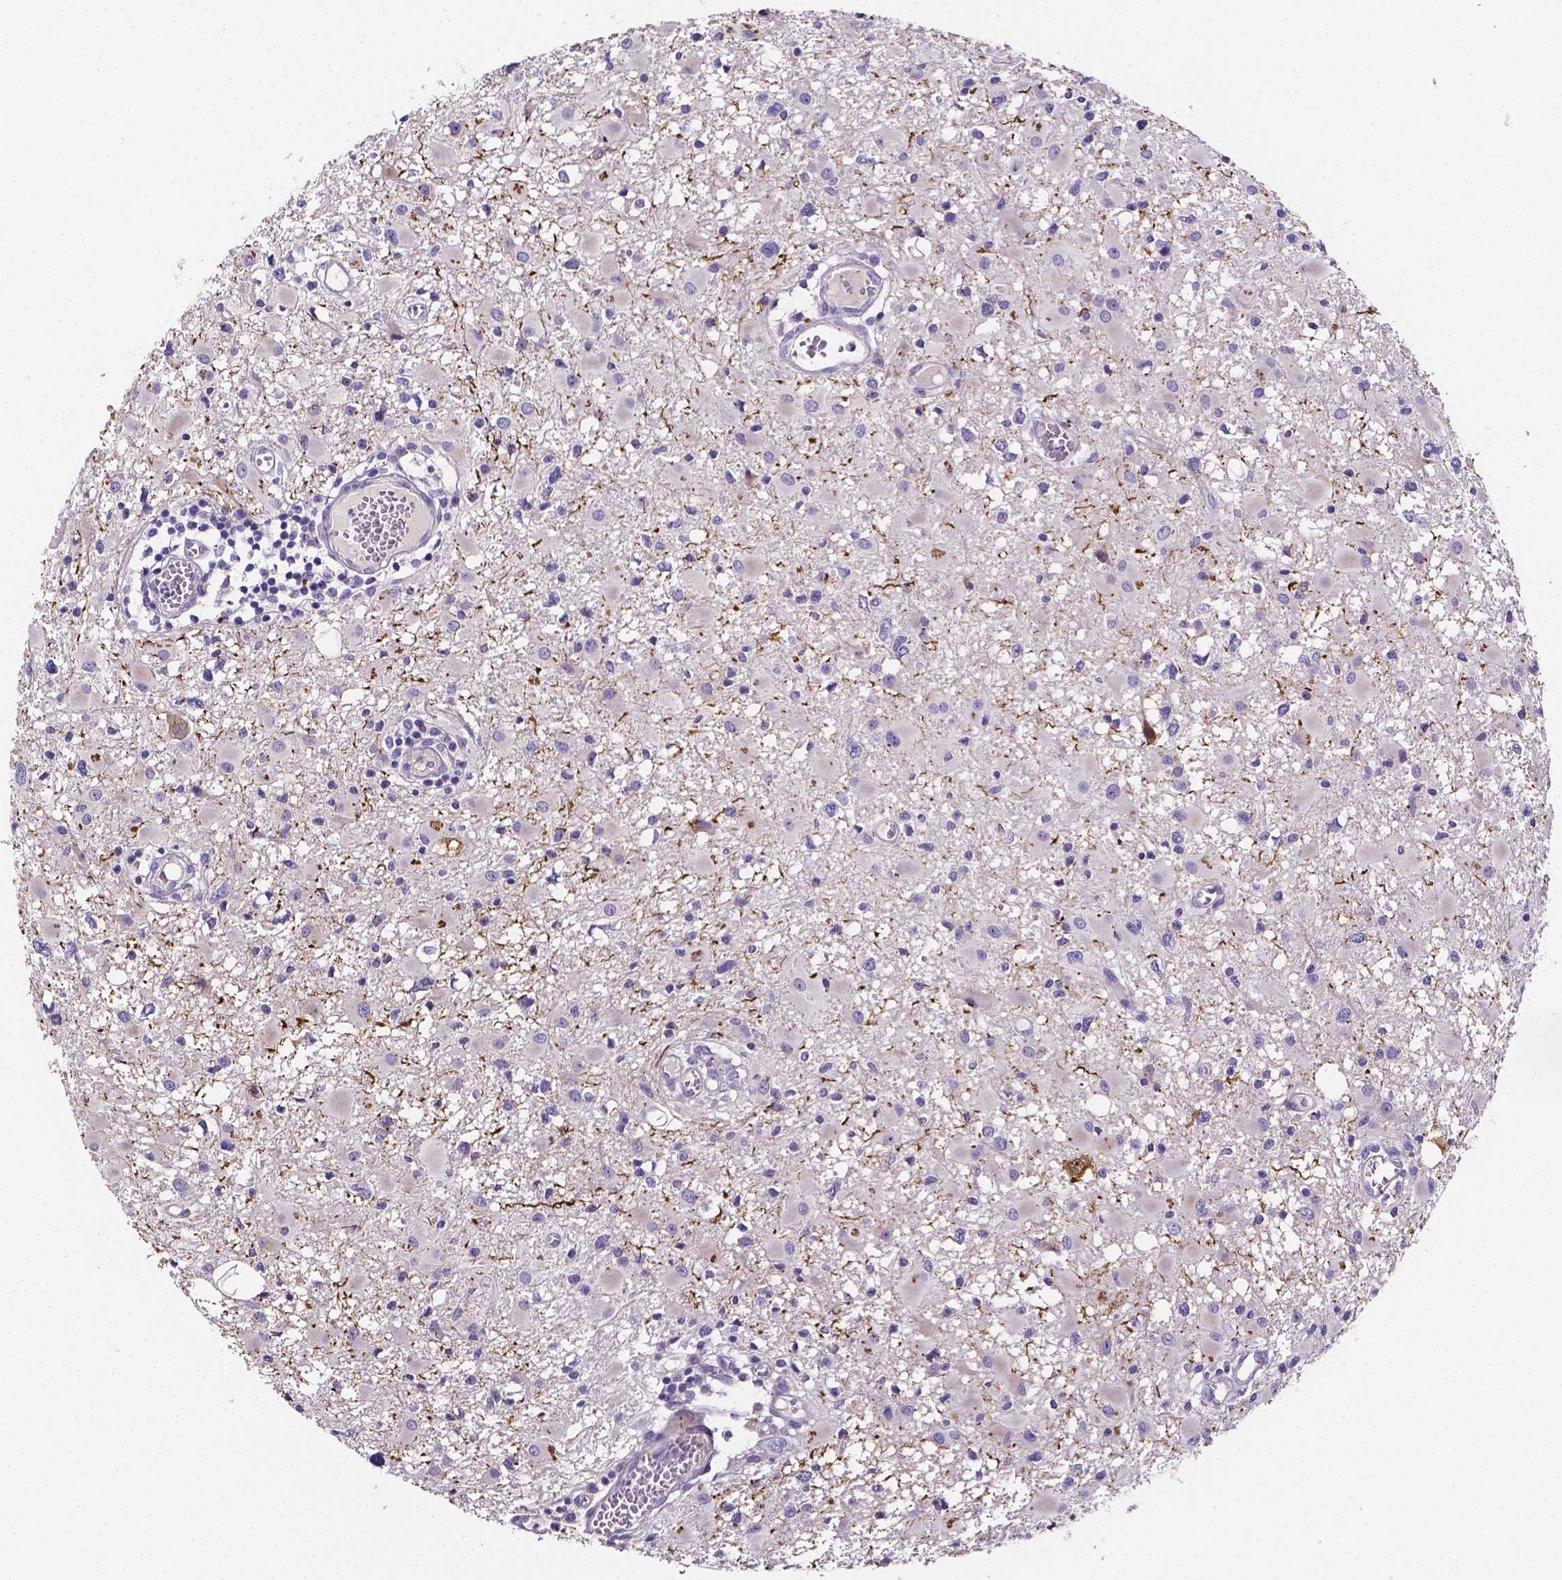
{"staining": {"intensity": "negative", "quantity": "none", "location": "none"}, "tissue": "glioma", "cell_type": "Tumor cells", "image_type": "cancer", "snomed": [{"axis": "morphology", "description": "Glioma, malignant, High grade"}, {"axis": "topography", "description": "Brain"}], "caption": "An IHC micrograph of glioma is shown. There is no staining in tumor cells of glioma.", "gene": "NRGN", "patient": {"sex": "male", "age": 54}}